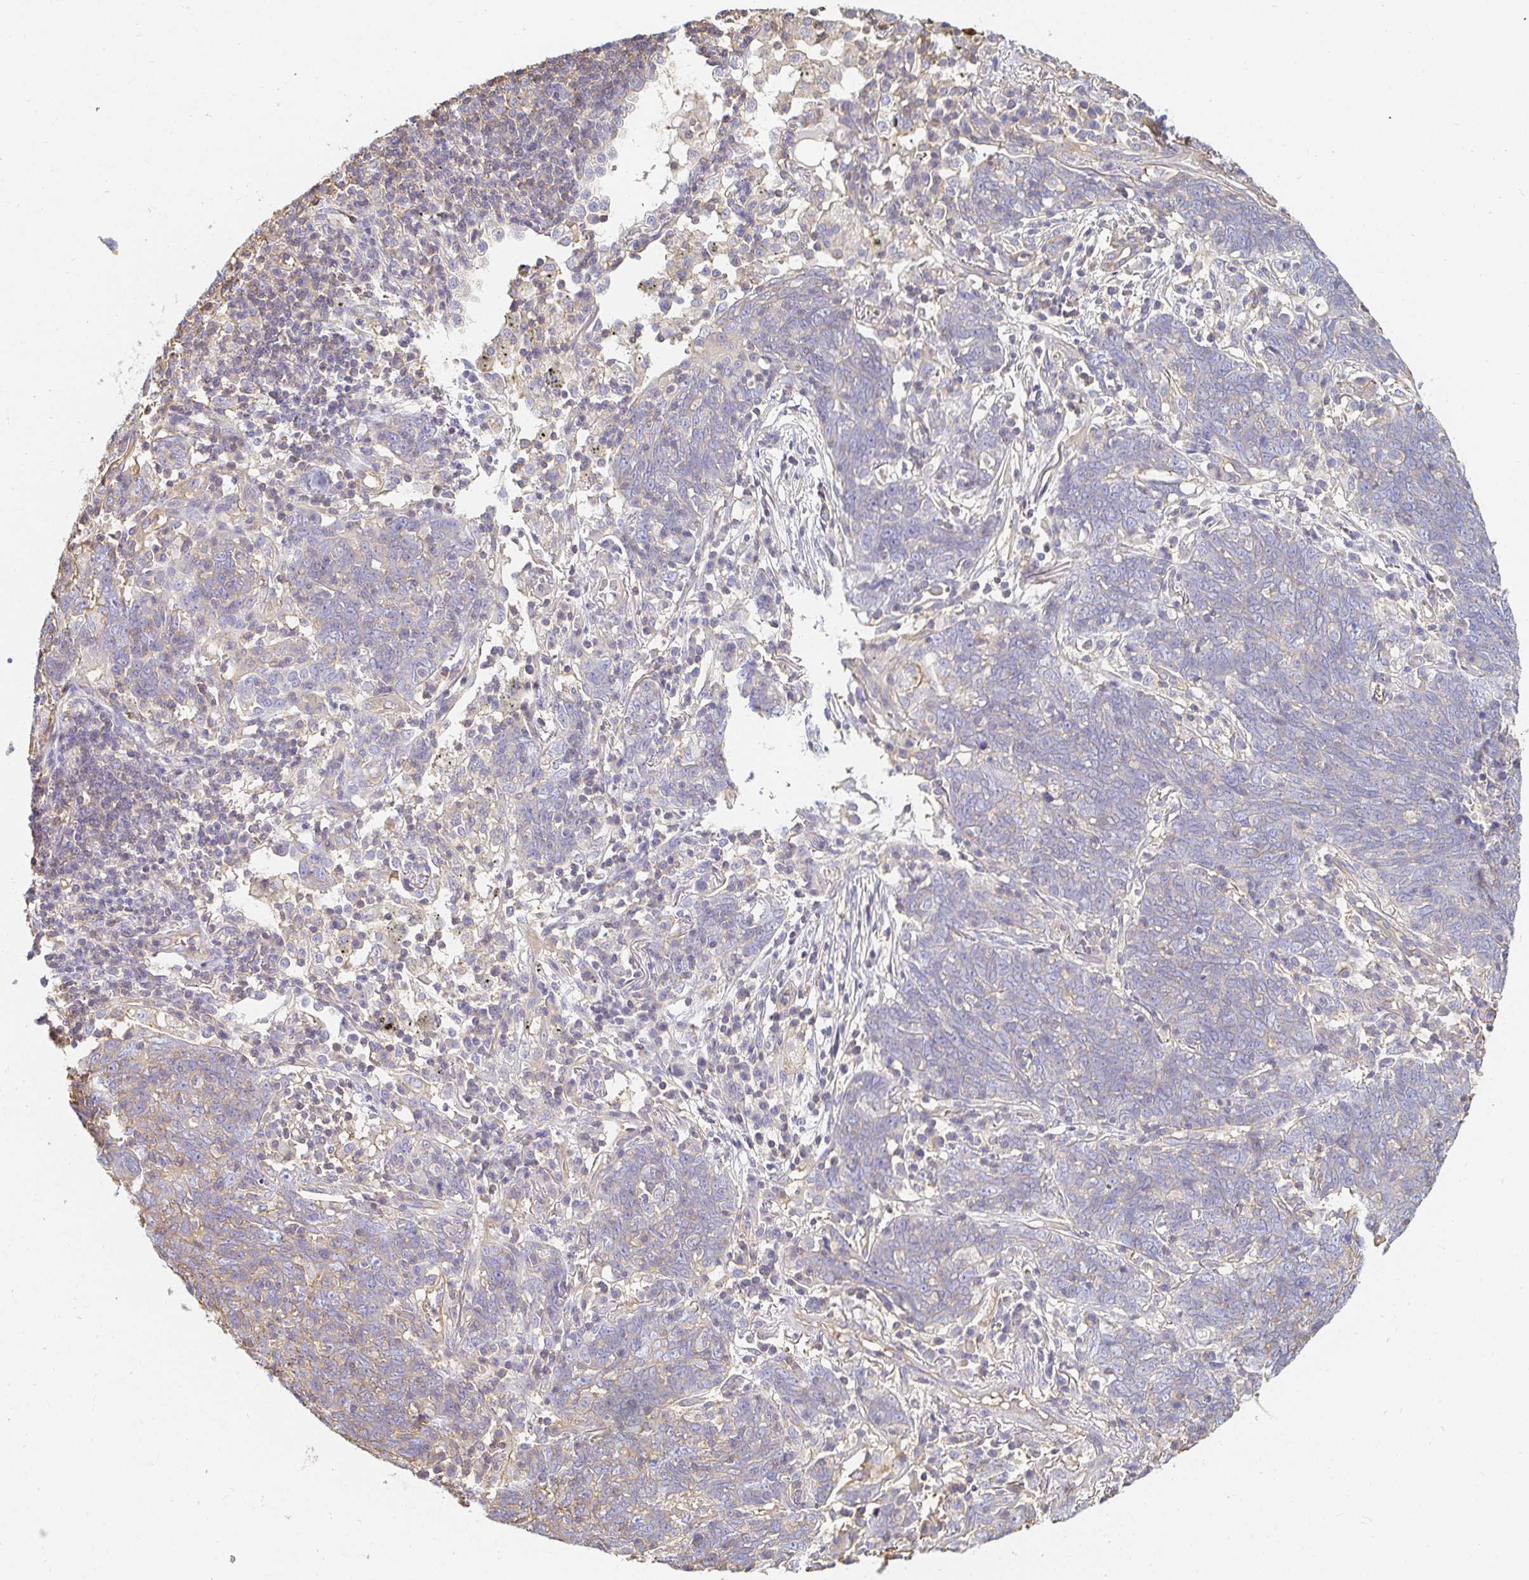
{"staining": {"intensity": "negative", "quantity": "none", "location": "none"}, "tissue": "lung cancer", "cell_type": "Tumor cells", "image_type": "cancer", "snomed": [{"axis": "morphology", "description": "Squamous cell carcinoma, NOS"}, {"axis": "topography", "description": "Lung"}], "caption": "Lung squamous cell carcinoma was stained to show a protein in brown. There is no significant expression in tumor cells. (DAB immunohistochemistry visualized using brightfield microscopy, high magnification).", "gene": "TSPAN19", "patient": {"sex": "female", "age": 72}}